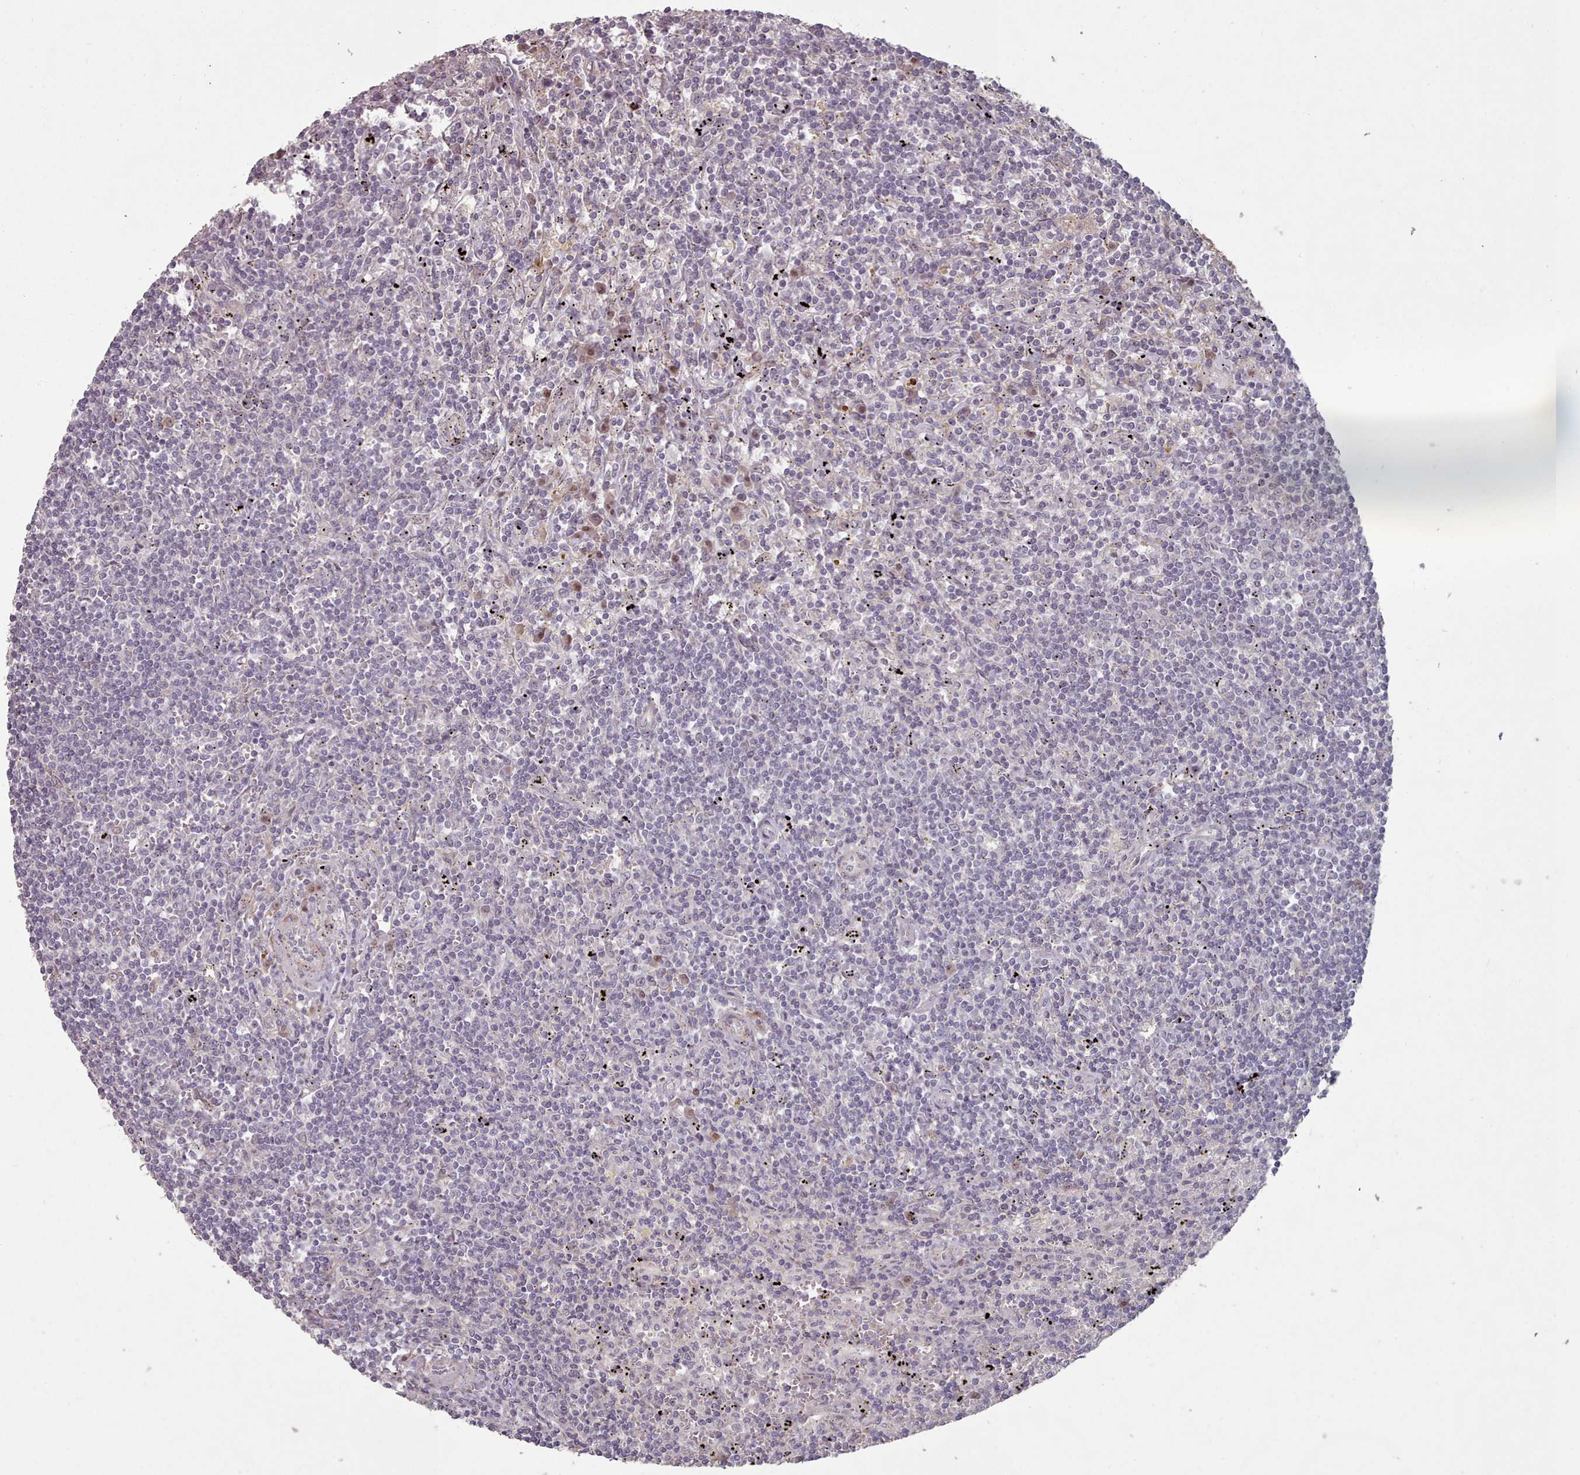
{"staining": {"intensity": "negative", "quantity": "none", "location": "none"}, "tissue": "lymphoma", "cell_type": "Tumor cells", "image_type": "cancer", "snomed": [{"axis": "morphology", "description": "Malignant lymphoma, non-Hodgkin's type, Low grade"}, {"axis": "topography", "description": "Spleen"}], "caption": "DAB (3,3'-diaminobenzidine) immunohistochemical staining of human lymphoma shows no significant staining in tumor cells. (DAB IHC with hematoxylin counter stain).", "gene": "ERCC6L", "patient": {"sex": "male", "age": 76}}